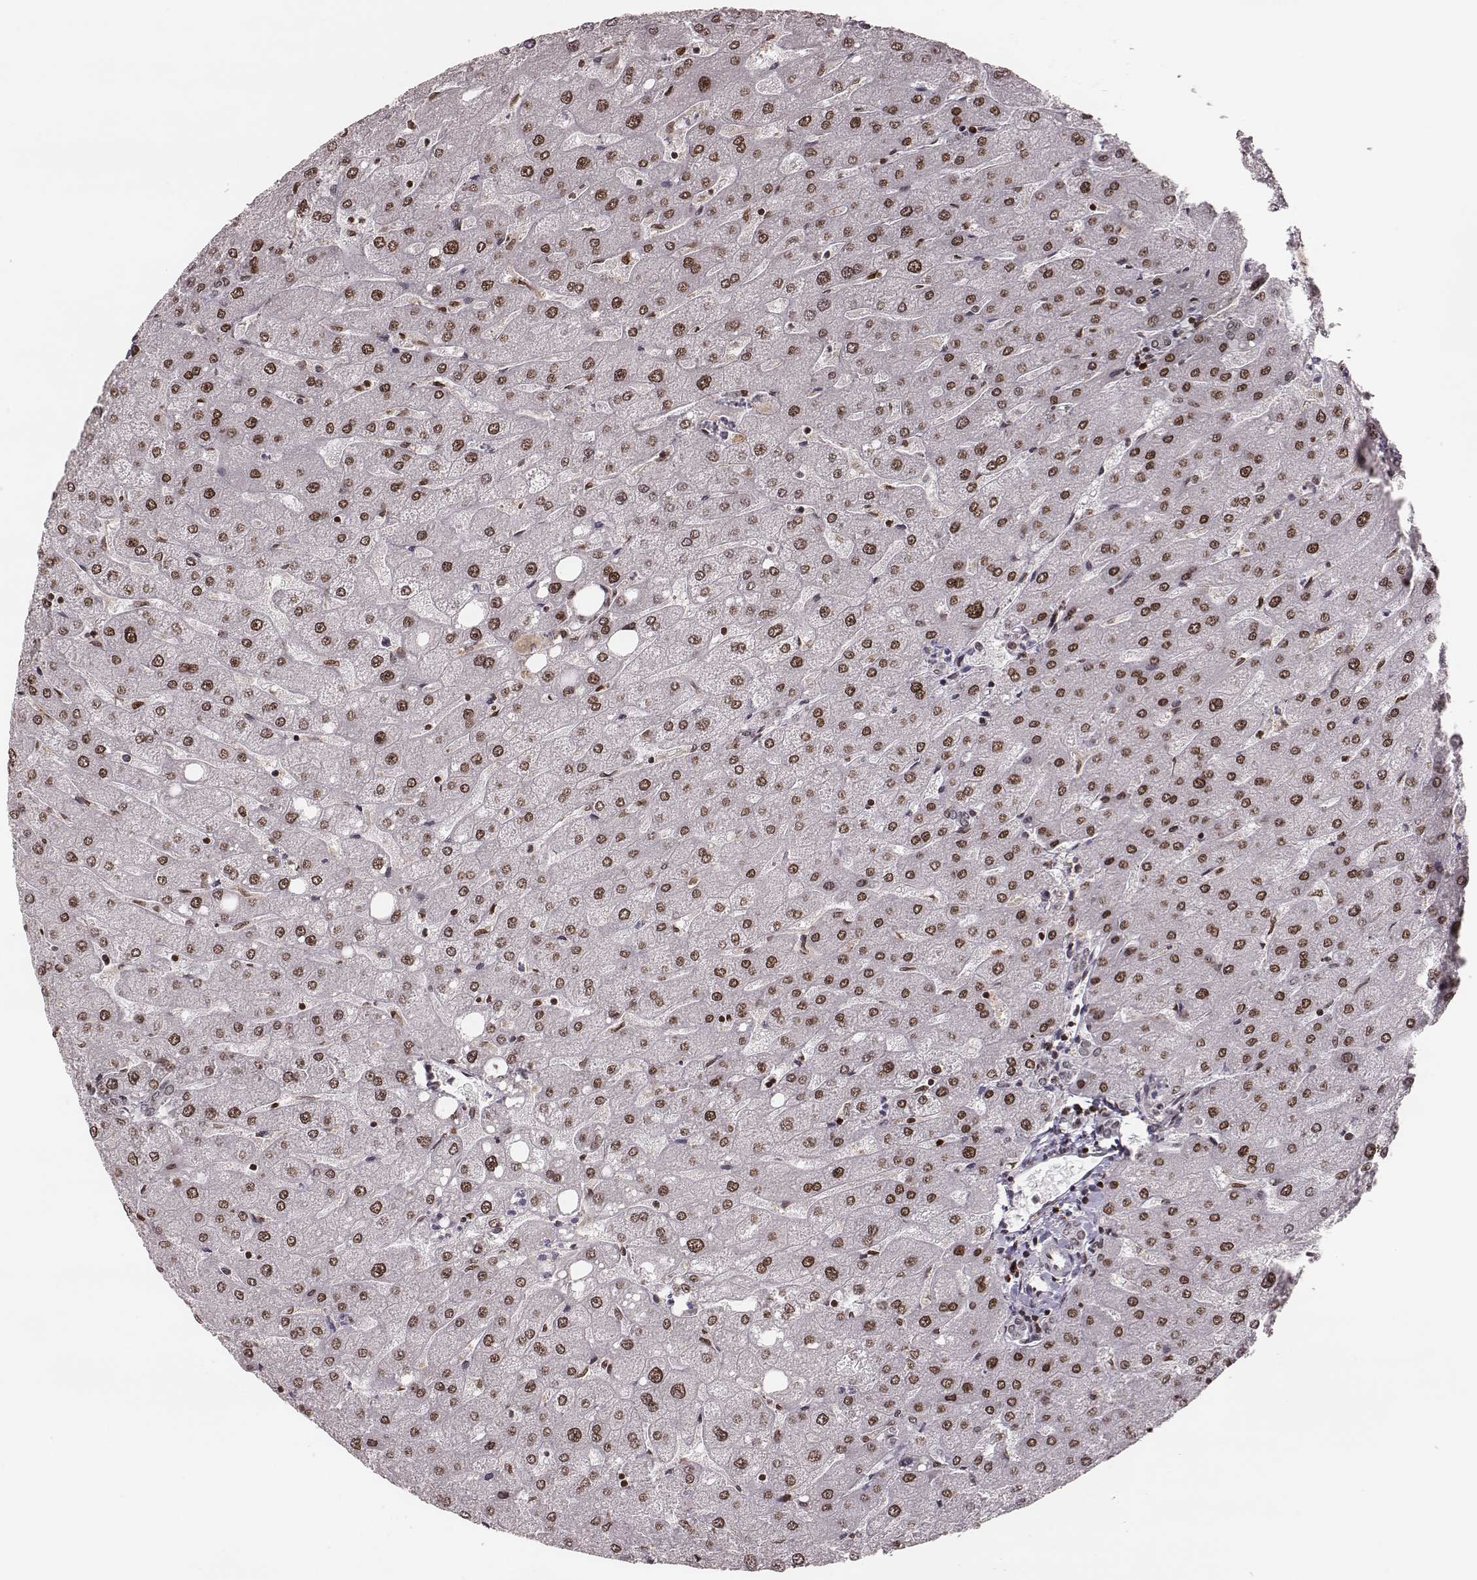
{"staining": {"intensity": "moderate", "quantity": ">75%", "location": "nuclear"}, "tissue": "liver", "cell_type": "Cholangiocytes", "image_type": "normal", "snomed": [{"axis": "morphology", "description": "Normal tissue, NOS"}, {"axis": "topography", "description": "Liver"}], "caption": "A medium amount of moderate nuclear positivity is present in about >75% of cholangiocytes in normal liver.", "gene": "PARP1", "patient": {"sex": "male", "age": 67}}